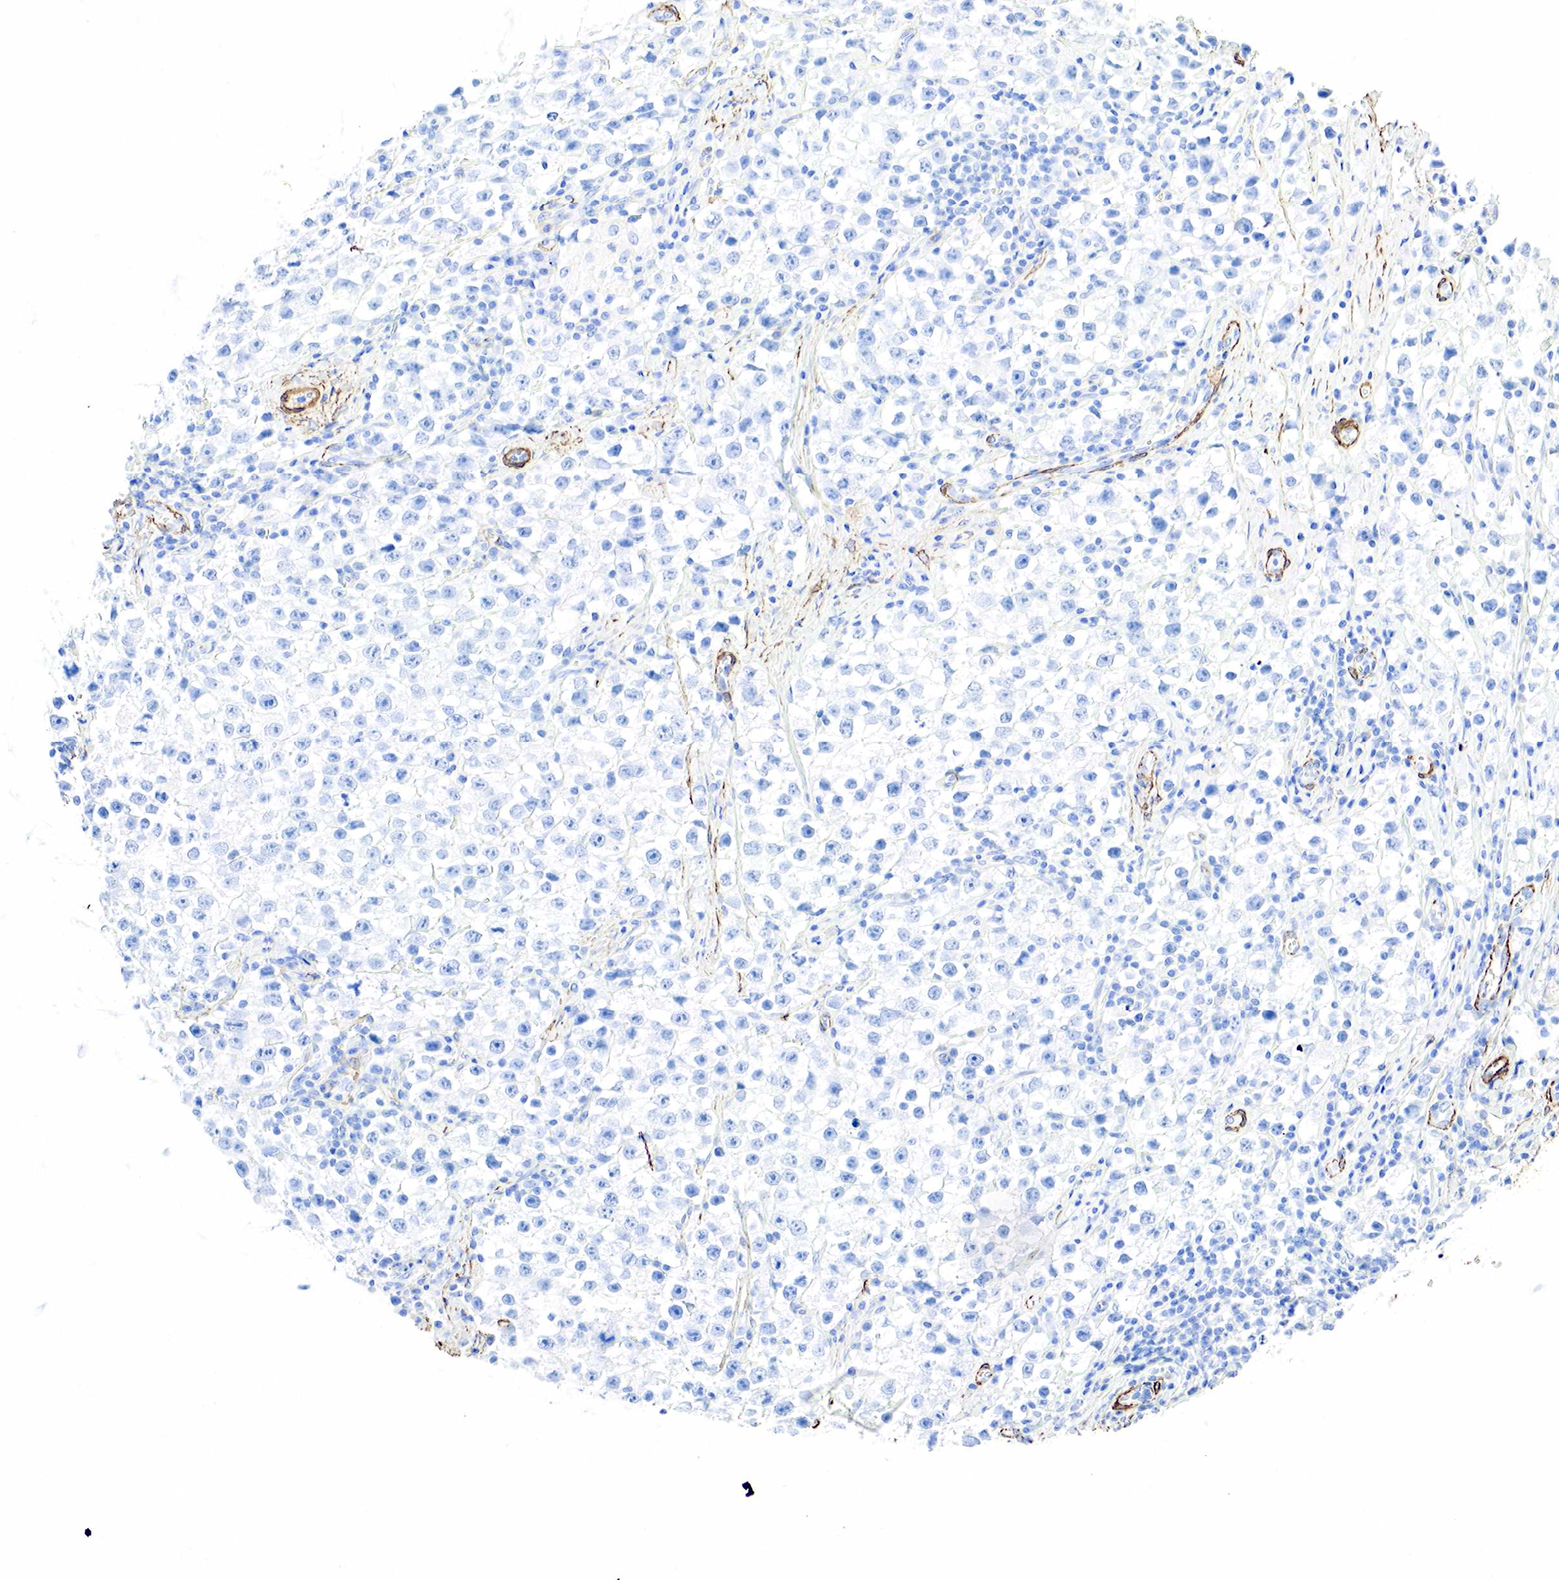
{"staining": {"intensity": "negative", "quantity": "none", "location": "none"}, "tissue": "testis cancer", "cell_type": "Tumor cells", "image_type": "cancer", "snomed": [{"axis": "morphology", "description": "Seminoma, NOS"}, {"axis": "topography", "description": "Testis"}], "caption": "Immunohistochemistry image of neoplastic tissue: human testis cancer stained with DAB displays no significant protein staining in tumor cells. (DAB immunohistochemistry (IHC), high magnification).", "gene": "ACTA1", "patient": {"sex": "male", "age": 35}}